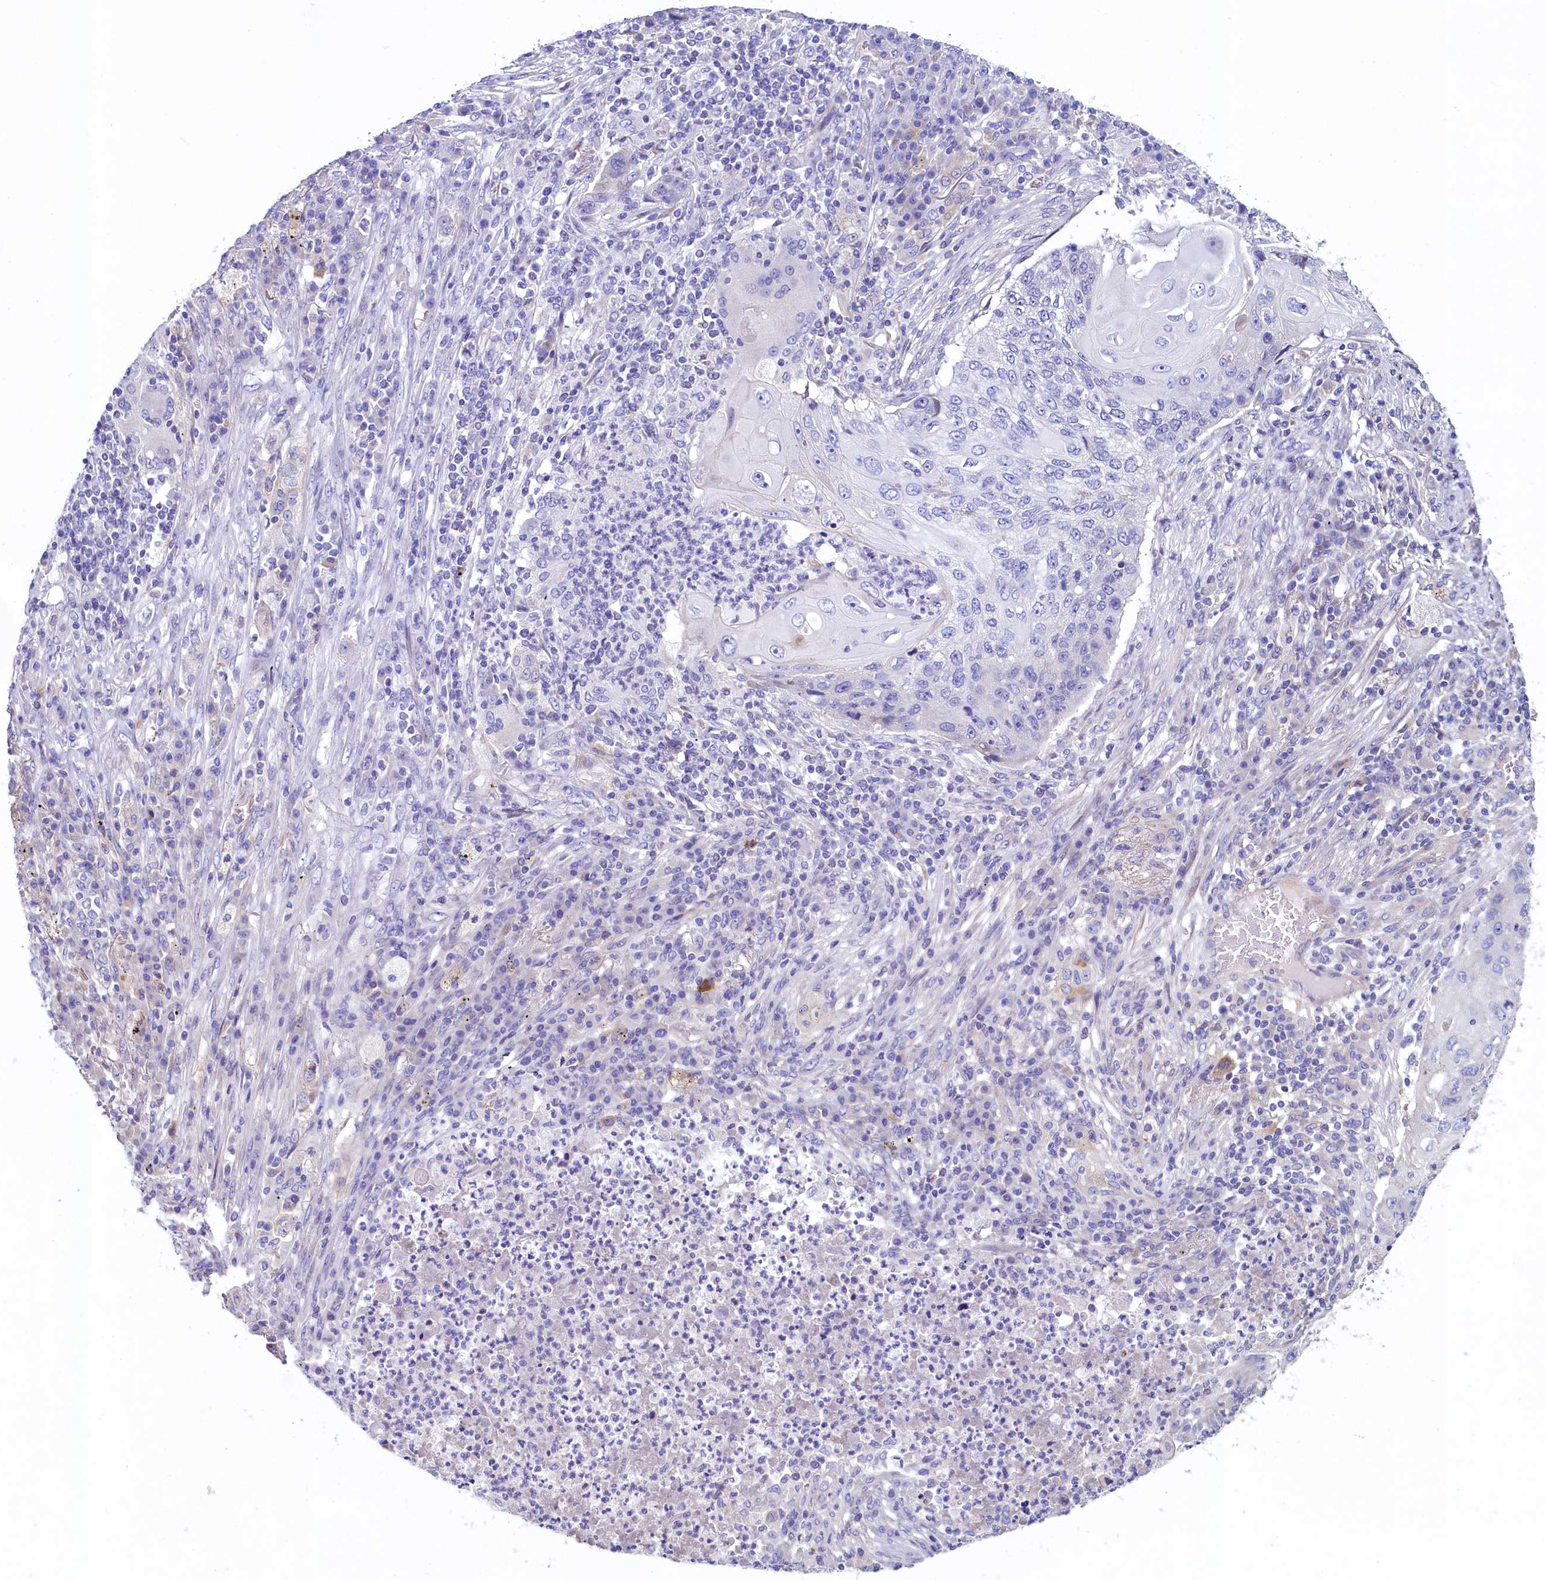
{"staining": {"intensity": "negative", "quantity": "none", "location": "none"}, "tissue": "lung cancer", "cell_type": "Tumor cells", "image_type": "cancer", "snomed": [{"axis": "morphology", "description": "Squamous cell carcinoma, NOS"}, {"axis": "topography", "description": "Lung"}], "caption": "DAB (3,3'-diaminobenzidine) immunohistochemical staining of human lung cancer displays no significant positivity in tumor cells.", "gene": "KRBOX5", "patient": {"sex": "female", "age": 63}}